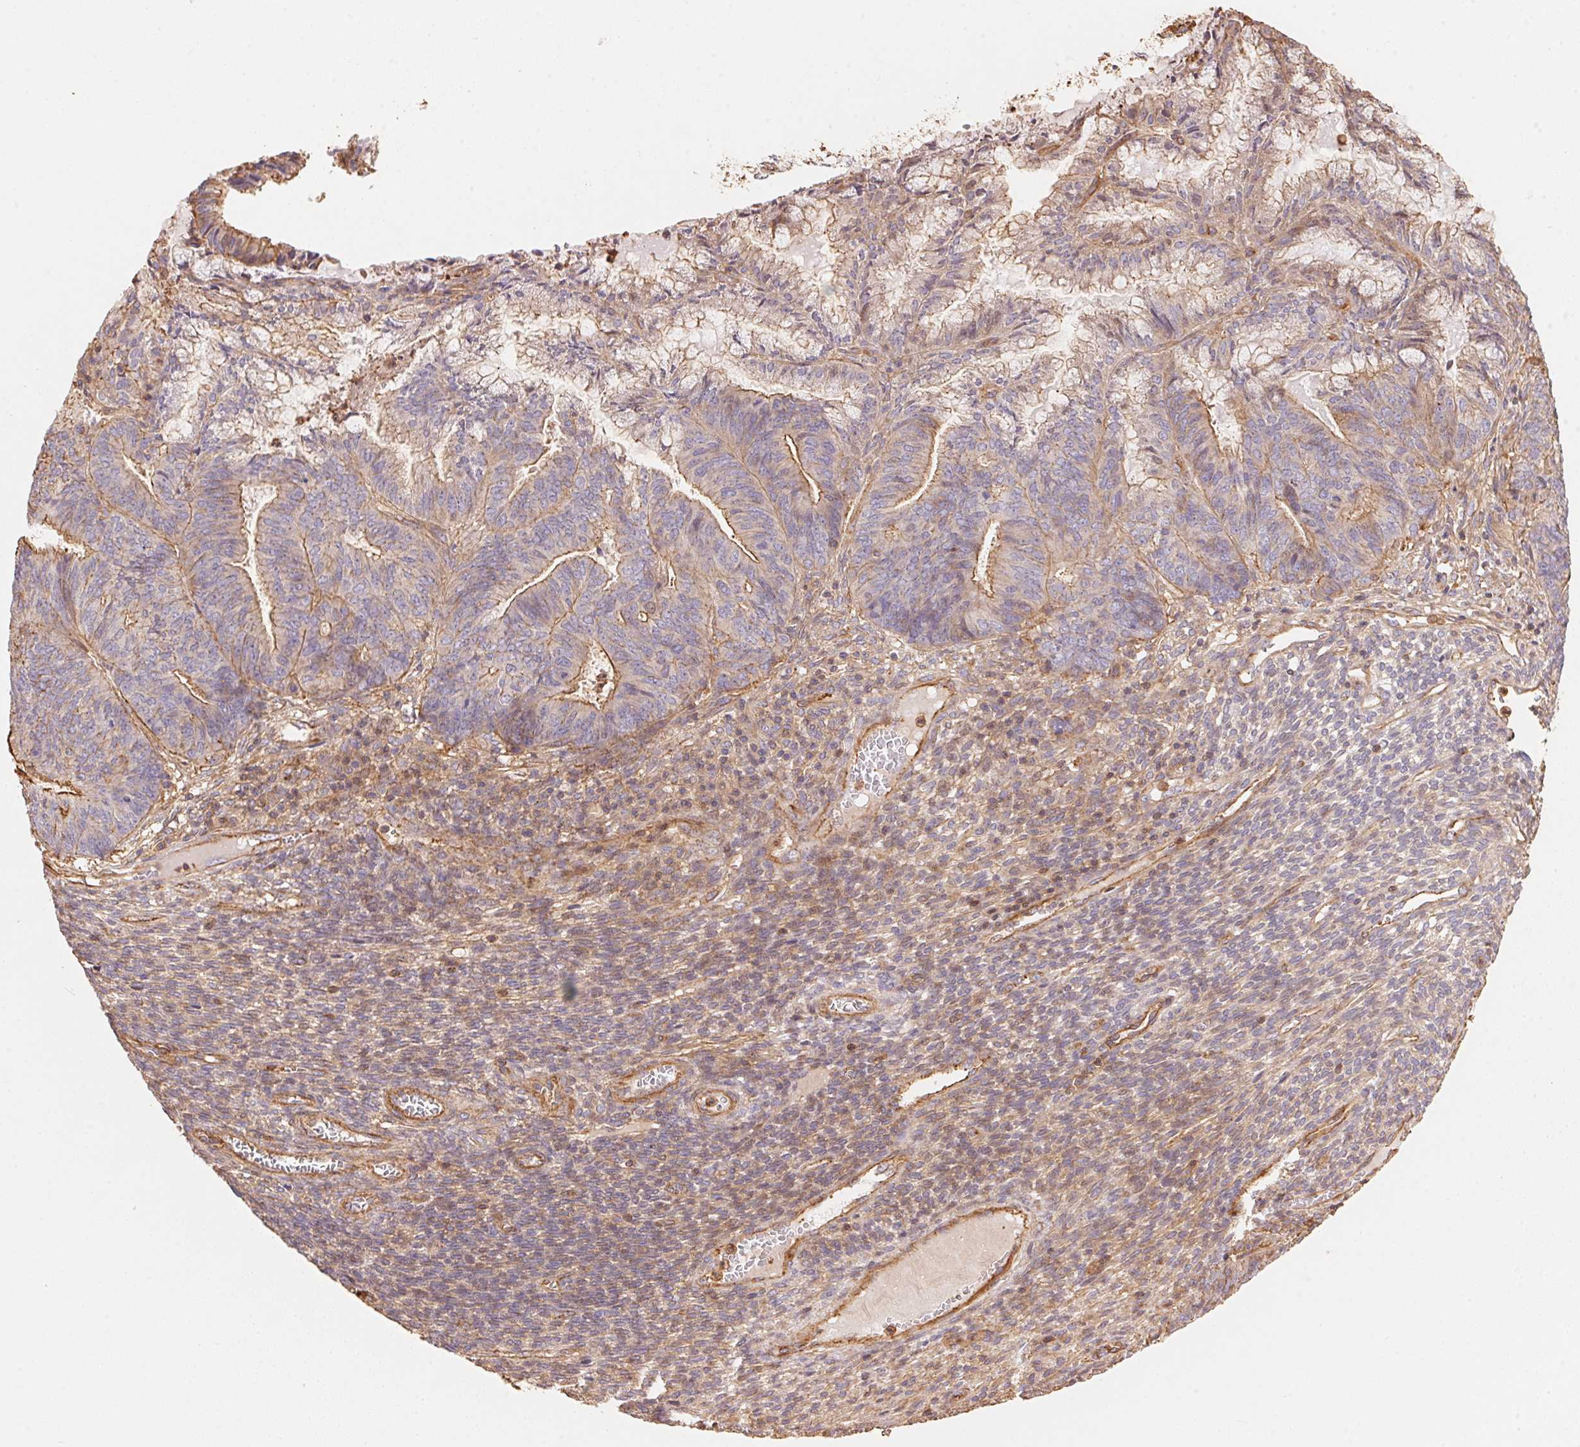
{"staining": {"intensity": "moderate", "quantity": "25%-75%", "location": "cytoplasmic/membranous"}, "tissue": "endometrial cancer", "cell_type": "Tumor cells", "image_type": "cancer", "snomed": [{"axis": "morphology", "description": "Adenocarcinoma, NOS"}, {"axis": "topography", "description": "Endometrium"}], "caption": "IHC (DAB (3,3'-diaminobenzidine)) staining of human adenocarcinoma (endometrial) reveals moderate cytoplasmic/membranous protein expression in about 25%-75% of tumor cells.", "gene": "FRAS1", "patient": {"sex": "female", "age": 86}}